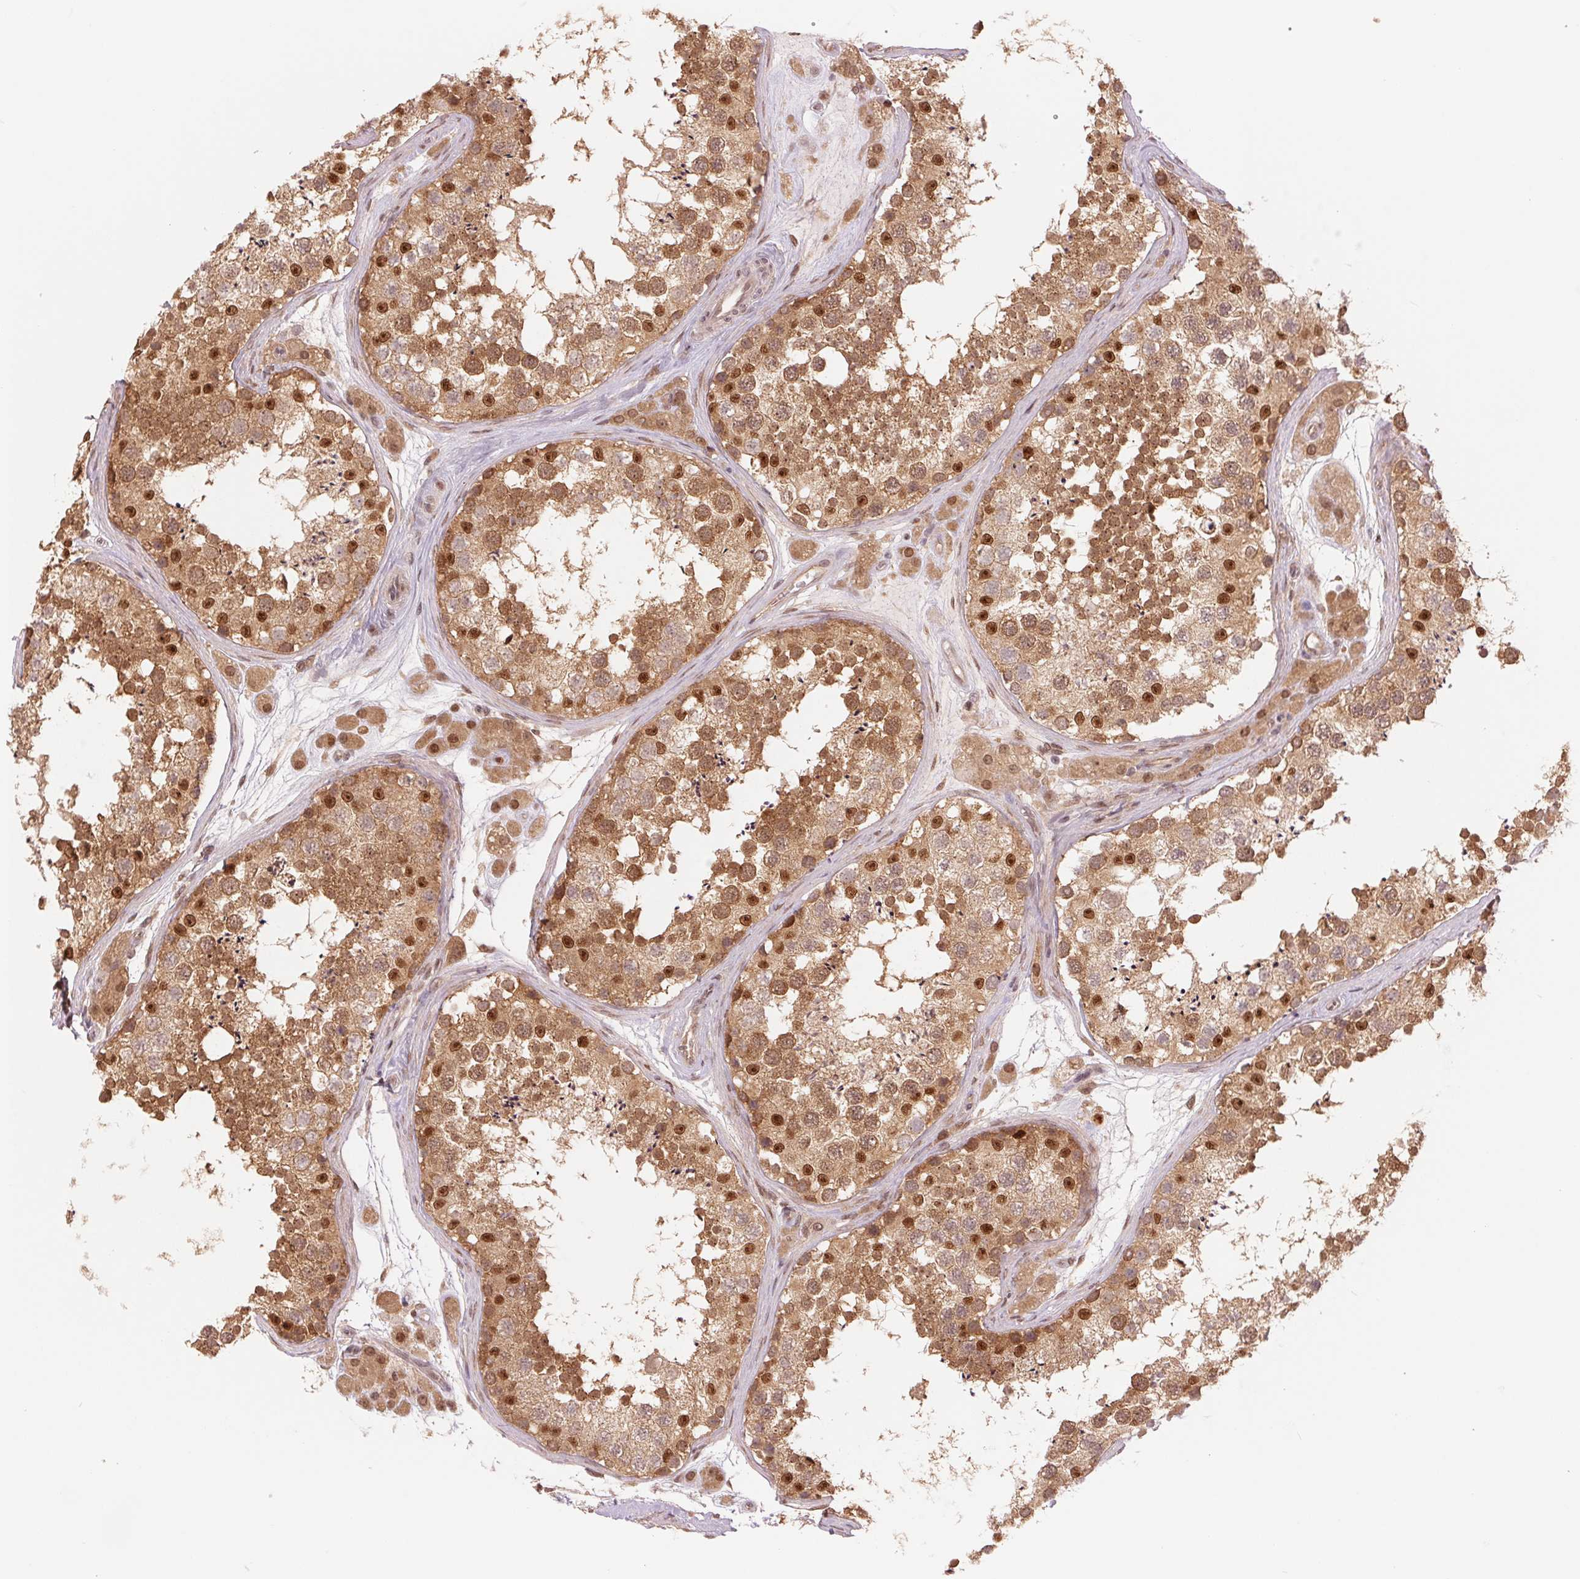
{"staining": {"intensity": "moderate", "quantity": ">75%", "location": "cytoplasmic/membranous,nuclear"}, "tissue": "testis", "cell_type": "Cells in seminiferous ducts", "image_type": "normal", "snomed": [{"axis": "morphology", "description": "Normal tissue, NOS"}, {"axis": "topography", "description": "Testis"}], "caption": "Moderate cytoplasmic/membranous,nuclear protein expression is identified in about >75% of cells in seminiferous ducts in testis. The staining was performed using DAB, with brown indicating positive protein expression. Nuclei are stained blue with hematoxylin.", "gene": "ERI3", "patient": {"sex": "male", "age": 41}}